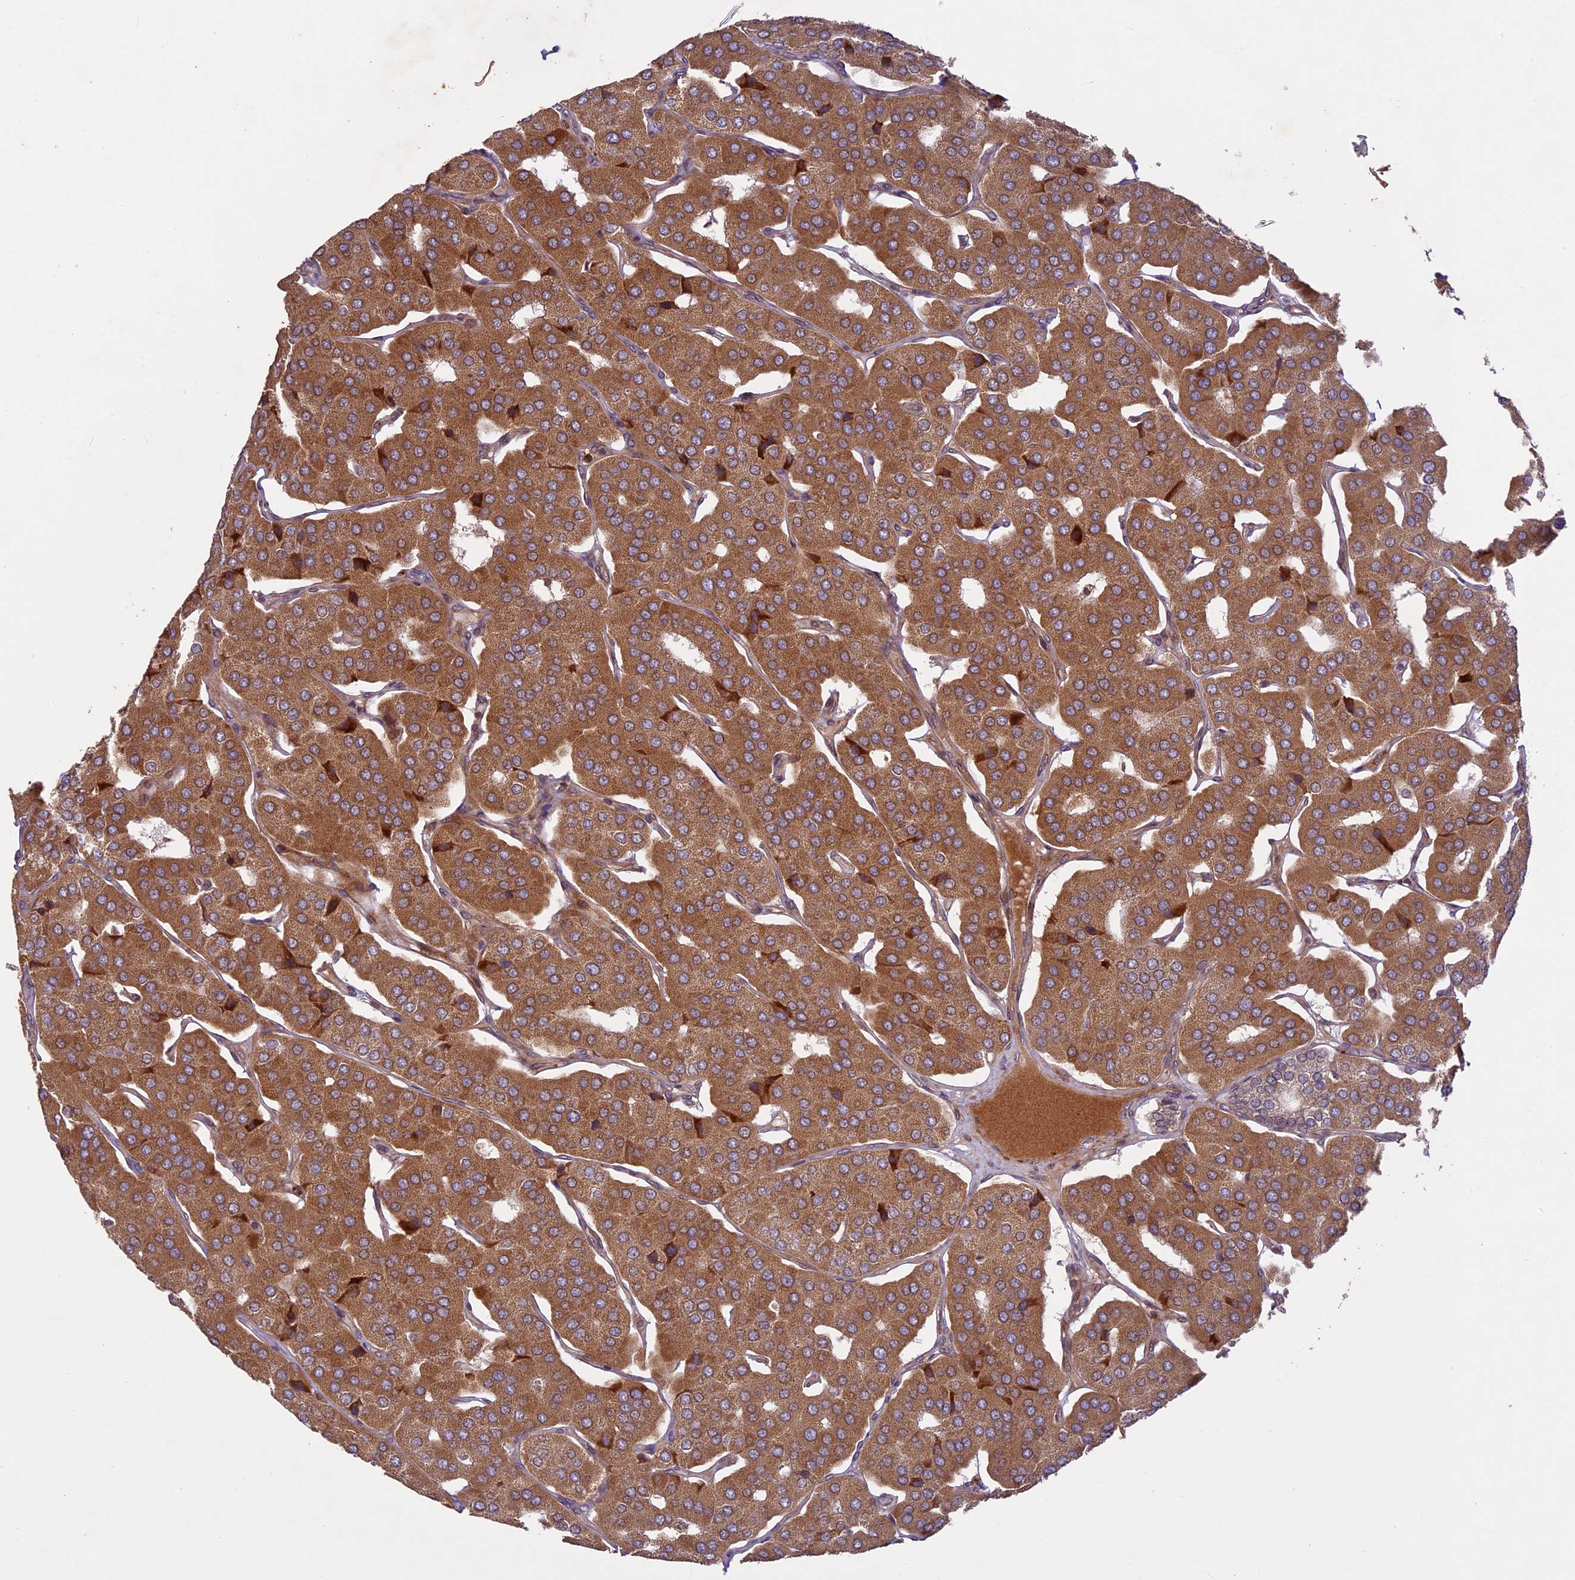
{"staining": {"intensity": "moderate", "quantity": ">75%", "location": "cytoplasmic/membranous"}, "tissue": "parathyroid gland", "cell_type": "Glandular cells", "image_type": "normal", "snomed": [{"axis": "morphology", "description": "Normal tissue, NOS"}, {"axis": "morphology", "description": "Adenoma, NOS"}, {"axis": "topography", "description": "Parathyroid gland"}], "caption": "Protein expression analysis of normal parathyroid gland exhibits moderate cytoplasmic/membranous positivity in approximately >75% of glandular cells.", "gene": "DGKH", "patient": {"sex": "female", "age": 86}}